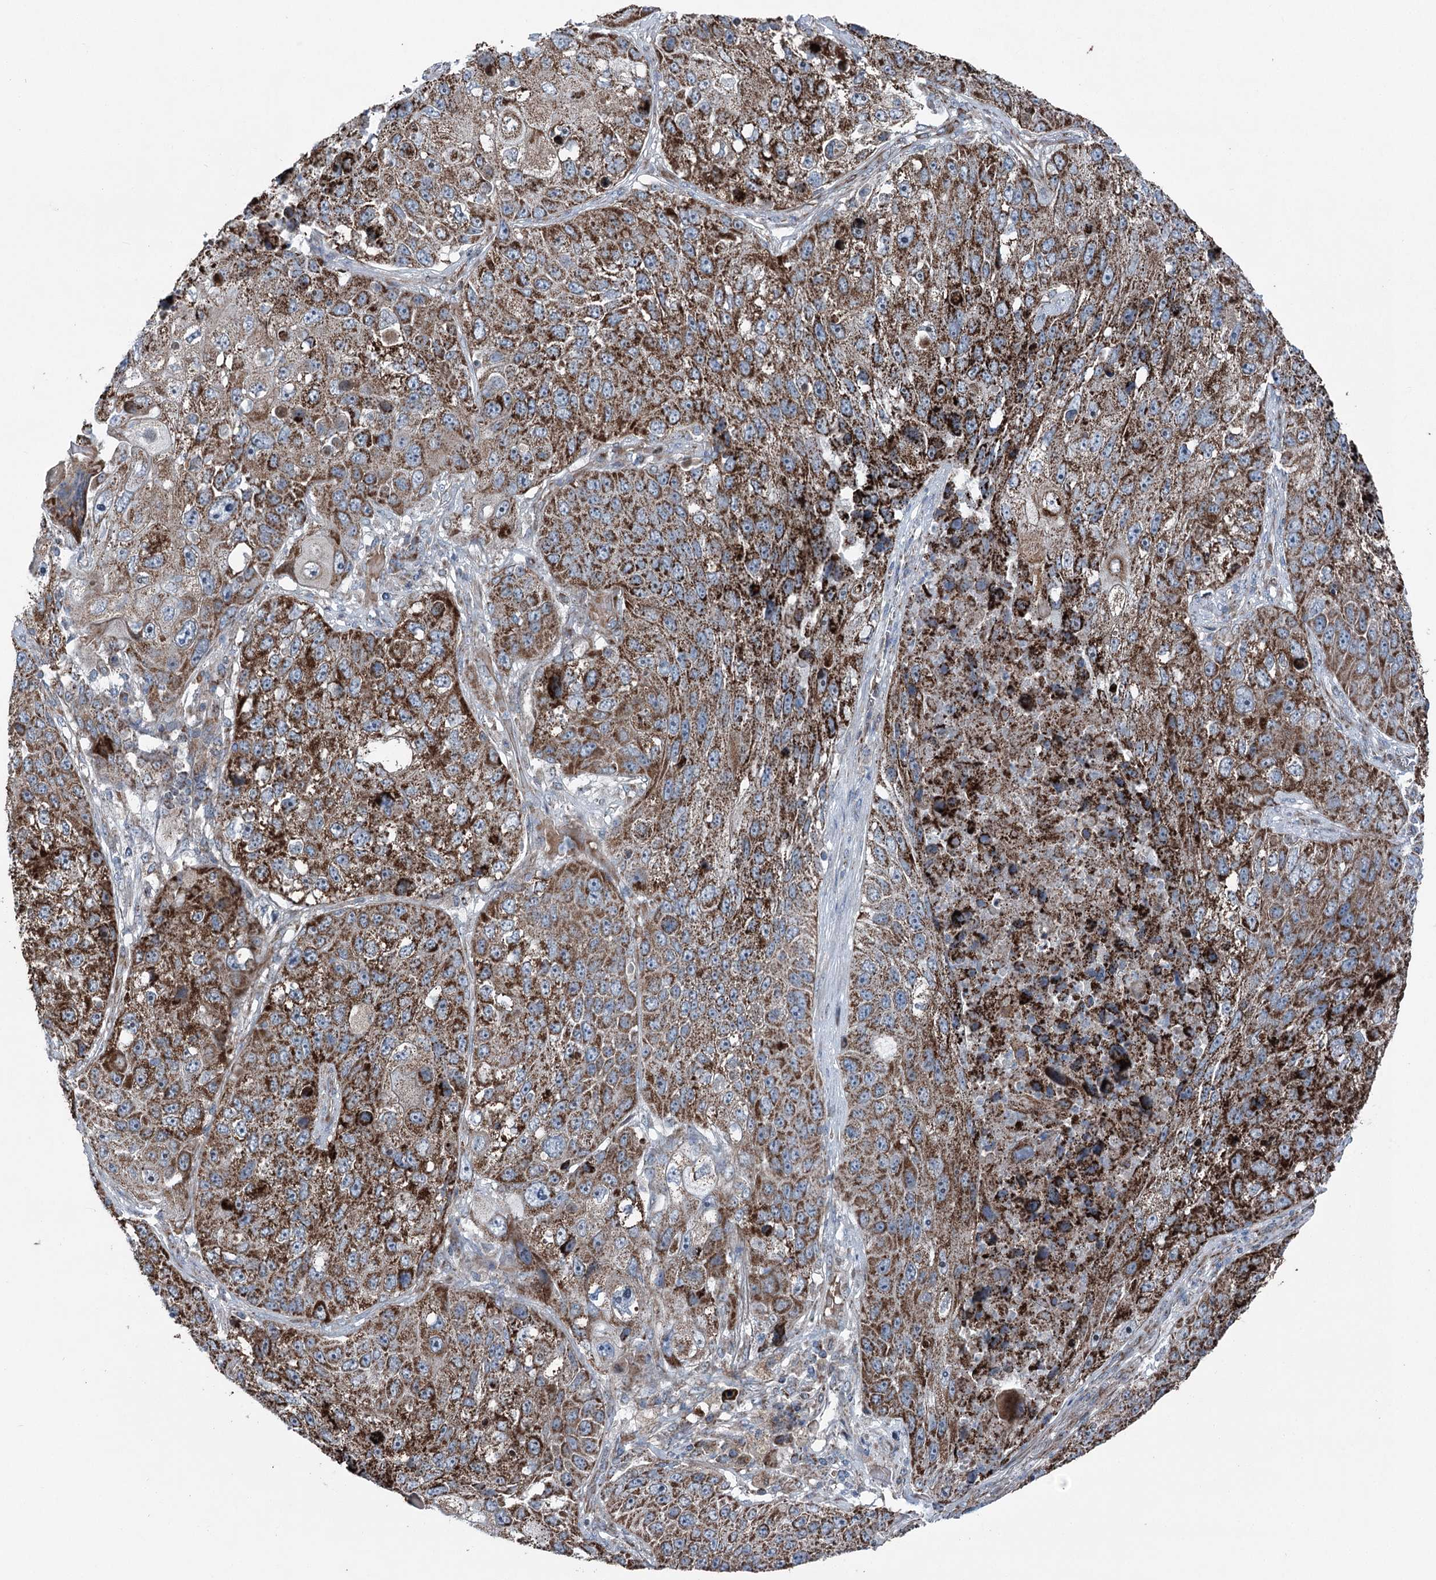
{"staining": {"intensity": "strong", "quantity": ">75%", "location": "cytoplasmic/membranous"}, "tissue": "lung cancer", "cell_type": "Tumor cells", "image_type": "cancer", "snomed": [{"axis": "morphology", "description": "Squamous cell carcinoma, NOS"}, {"axis": "topography", "description": "Lung"}], "caption": "Lung cancer stained for a protein (brown) reveals strong cytoplasmic/membranous positive positivity in about >75% of tumor cells.", "gene": "UCN3", "patient": {"sex": "male", "age": 61}}